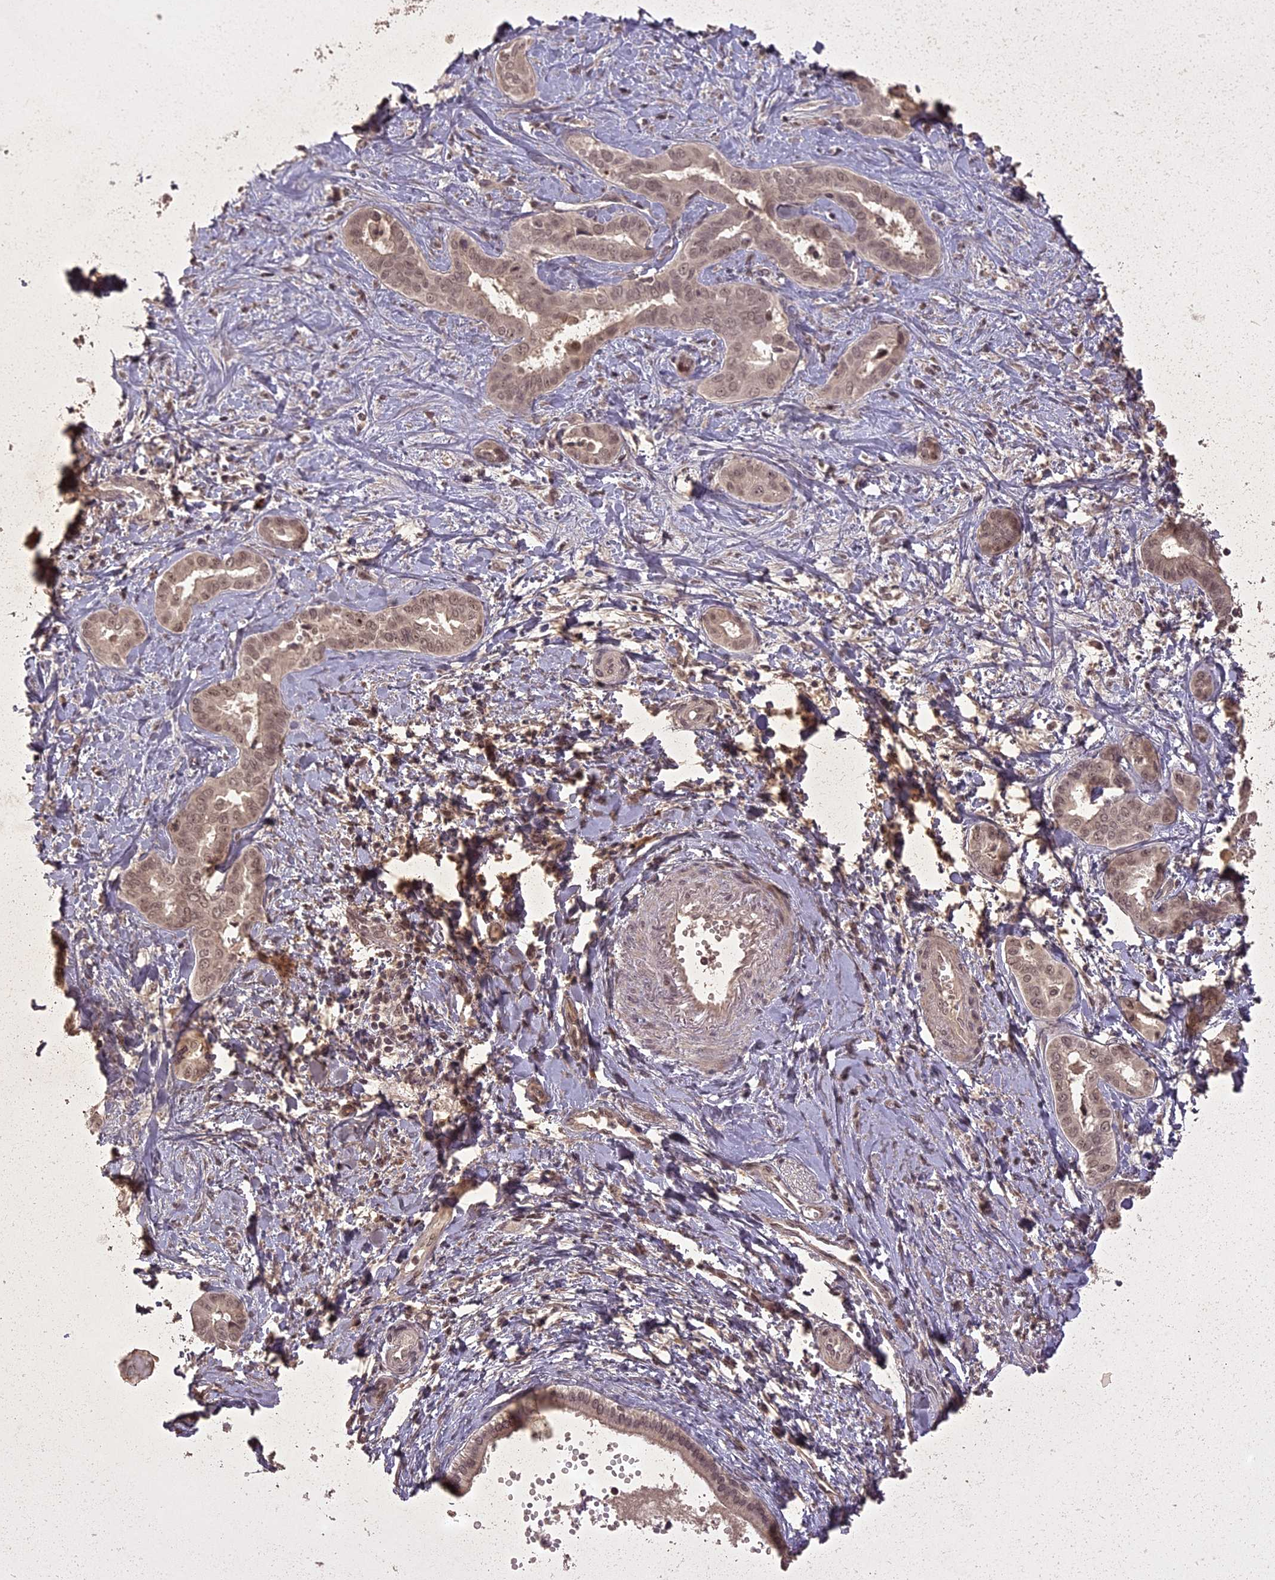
{"staining": {"intensity": "weak", "quantity": "25%-75%", "location": "cytoplasmic/membranous,nuclear"}, "tissue": "liver cancer", "cell_type": "Tumor cells", "image_type": "cancer", "snomed": [{"axis": "morphology", "description": "Cholangiocarcinoma"}, {"axis": "topography", "description": "Liver"}], "caption": "This is an image of IHC staining of cholangiocarcinoma (liver), which shows weak expression in the cytoplasmic/membranous and nuclear of tumor cells.", "gene": "LIN37", "patient": {"sex": "female", "age": 77}}